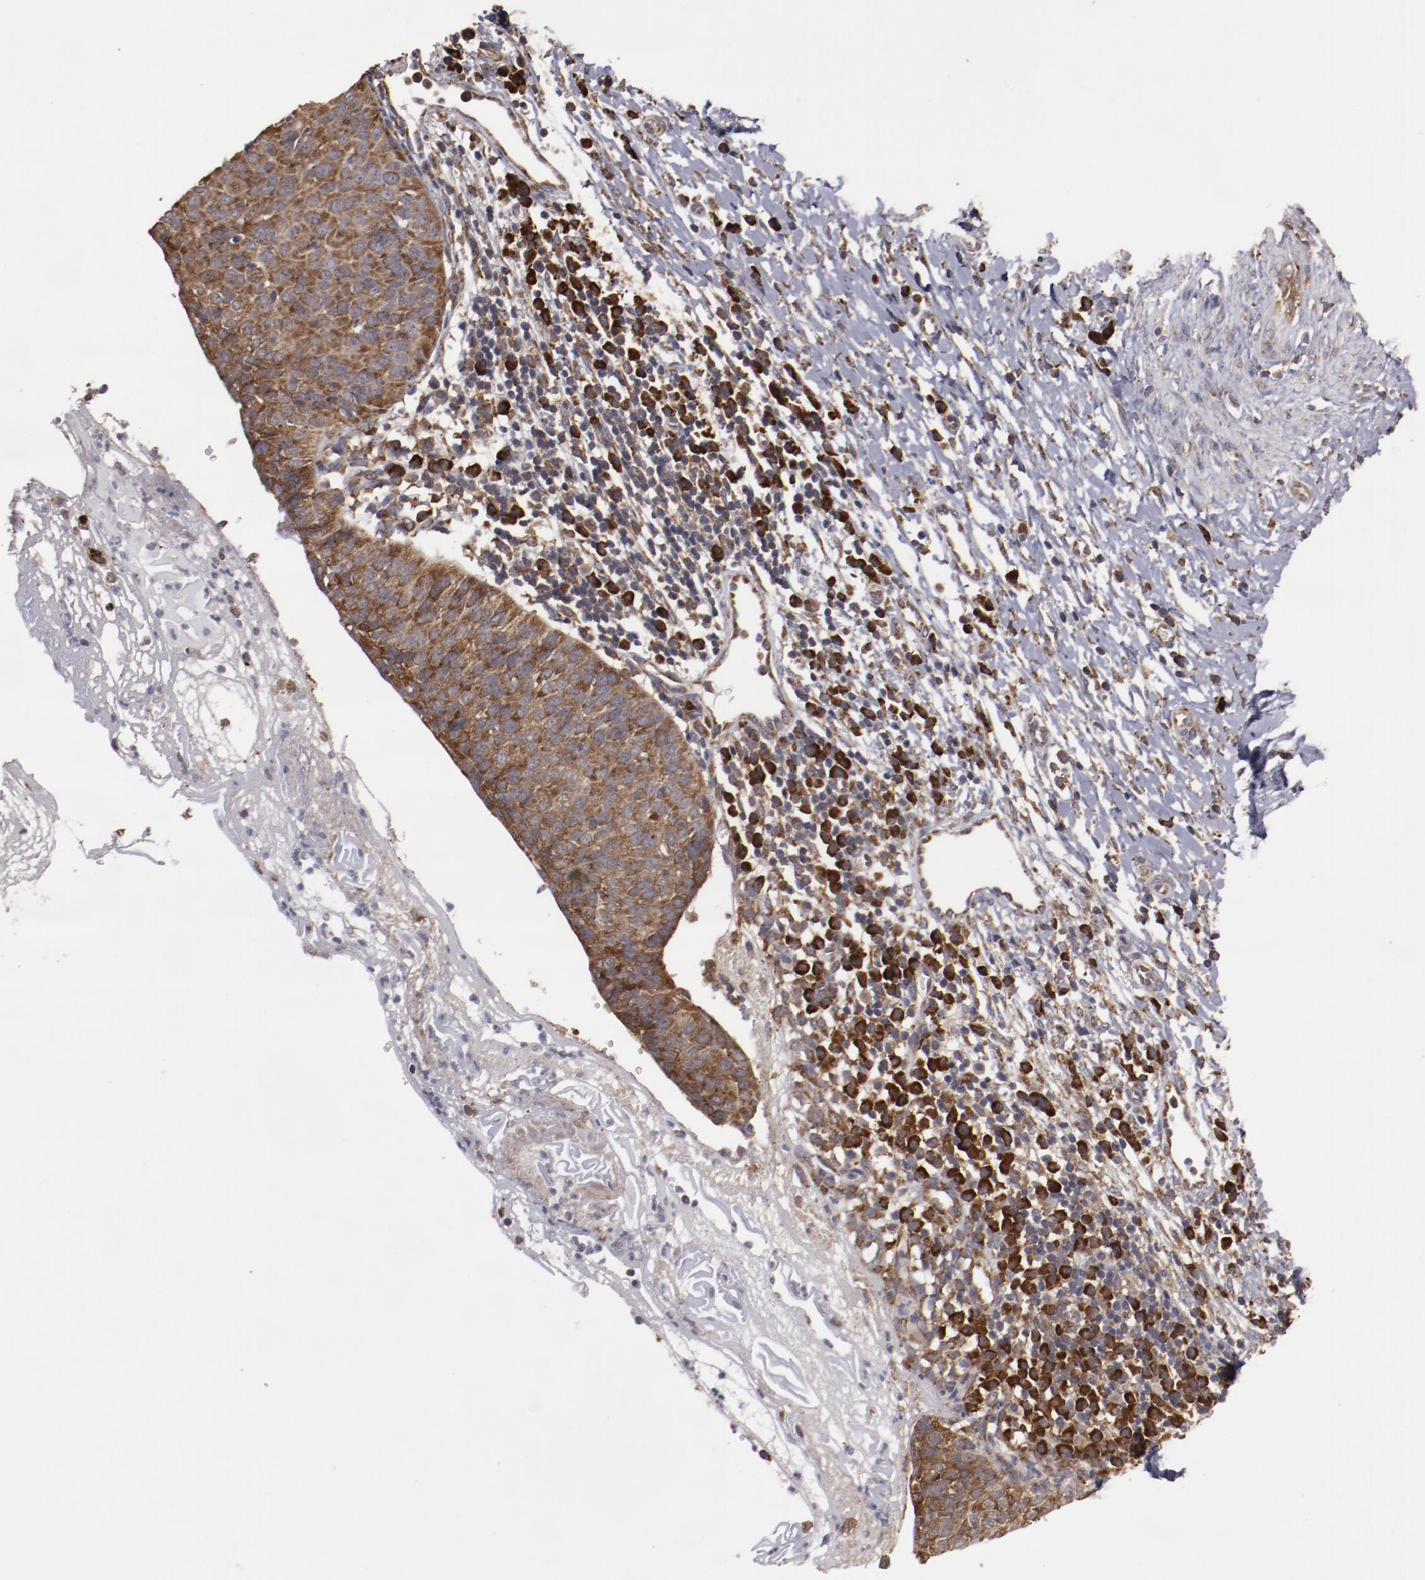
{"staining": {"intensity": "strong", "quantity": ">75%", "location": "cytoplasmic/membranous"}, "tissue": "cervical cancer", "cell_type": "Tumor cells", "image_type": "cancer", "snomed": [{"axis": "morphology", "description": "Normal tissue, NOS"}, {"axis": "morphology", "description": "Squamous cell carcinoma, NOS"}, {"axis": "topography", "description": "Cervix"}], "caption": "This histopathology image reveals IHC staining of squamous cell carcinoma (cervical), with high strong cytoplasmic/membranous expression in about >75% of tumor cells.", "gene": "RPS4Y1", "patient": {"sex": "female", "age": 39}}